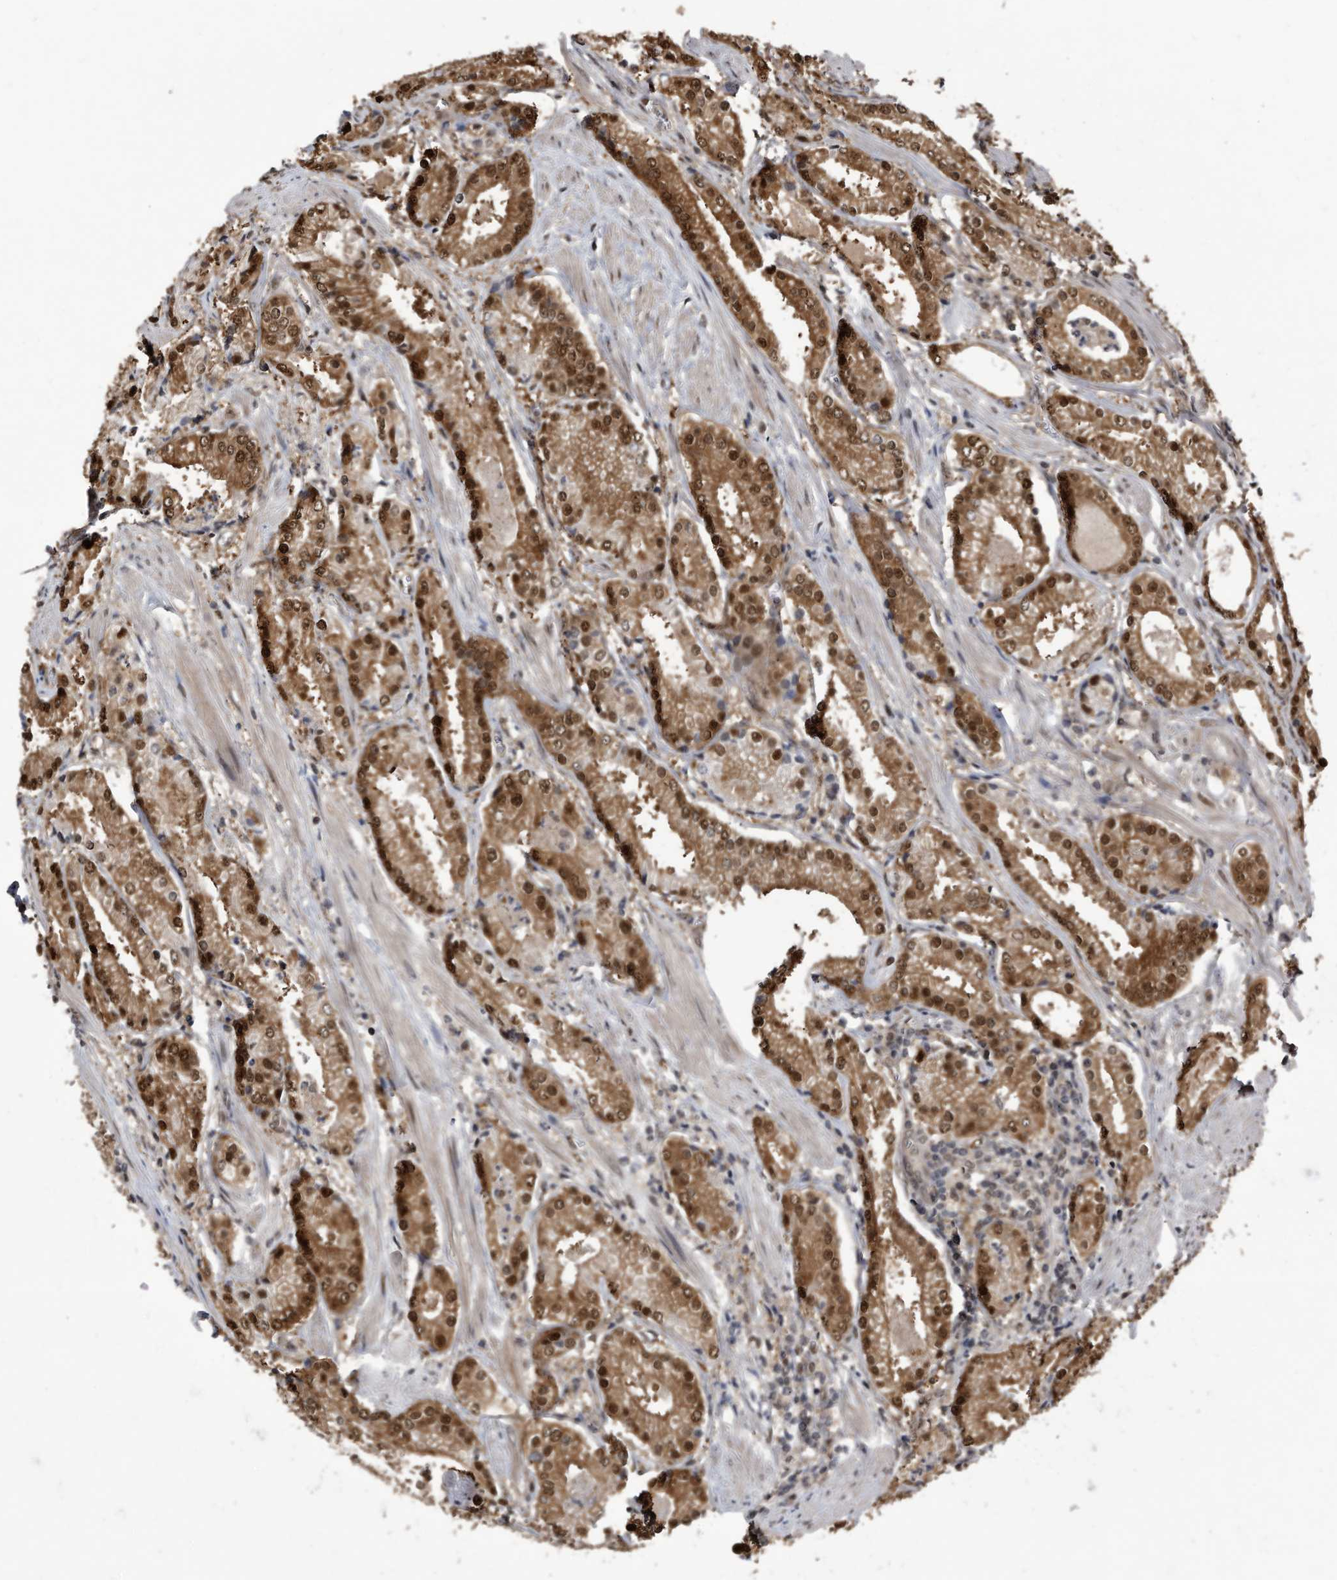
{"staining": {"intensity": "strong", "quantity": ">75%", "location": "cytoplasmic/membranous,nuclear"}, "tissue": "prostate cancer", "cell_type": "Tumor cells", "image_type": "cancer", "snomed": [{"axis": "morphology", "description": "Adenocarcinoma, Low grade"}, {"axis": "topography", "description": "Prostate"}], "caption": "Human adenocarcinoma (low-grade) (prostate) stained for a protein (brown) displays strong cytoplasmic/membranous and nuclear positive staining in about >75% of tumor cells.", "gene": "RAD23B", "patient": {"sex": "male", "age": 54}}